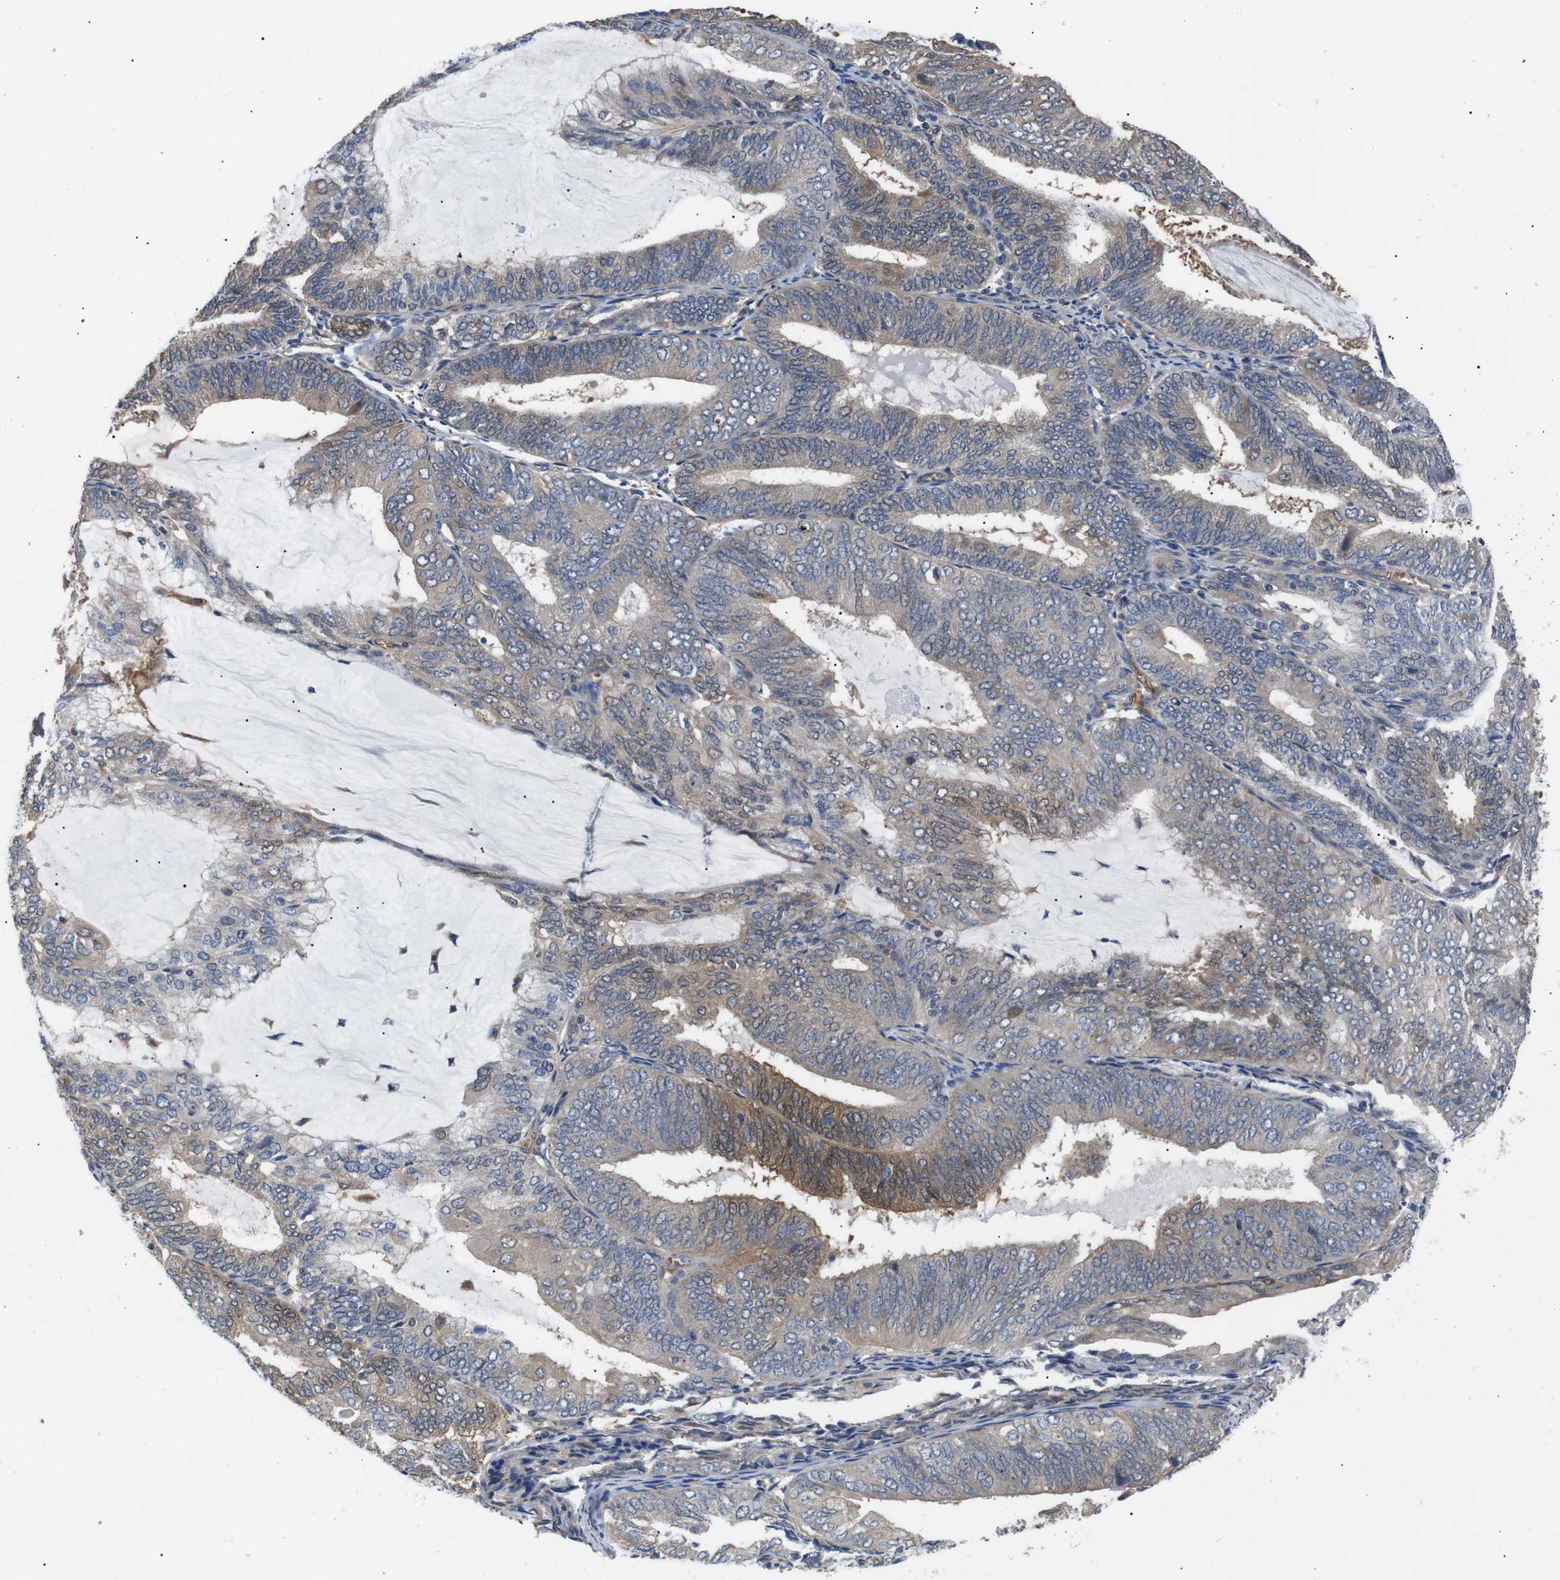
{"staining": {"intensity": "weak", "quantity": ">75%", "location": "cytoplasmic/membranous"}, "tissue": "endometrial cancer", "cell_type": "Tumor cells", "image_type": "cancer", "snomed": [{"axis": "morphology", "description": "Adenocarcinoma, NOS"}, {"axis": "topography", "description": "Endometrium"}], "caption": "Endometrial adenocarcinoma stained with DAB (3,3'-diaminobenzidine) IHC reveals low levels of weak cytoplasmic/membranous staining in about >75% of tumor cells.", "gene": "DDR1", "patient": {"sex": "female", "age": 81}}